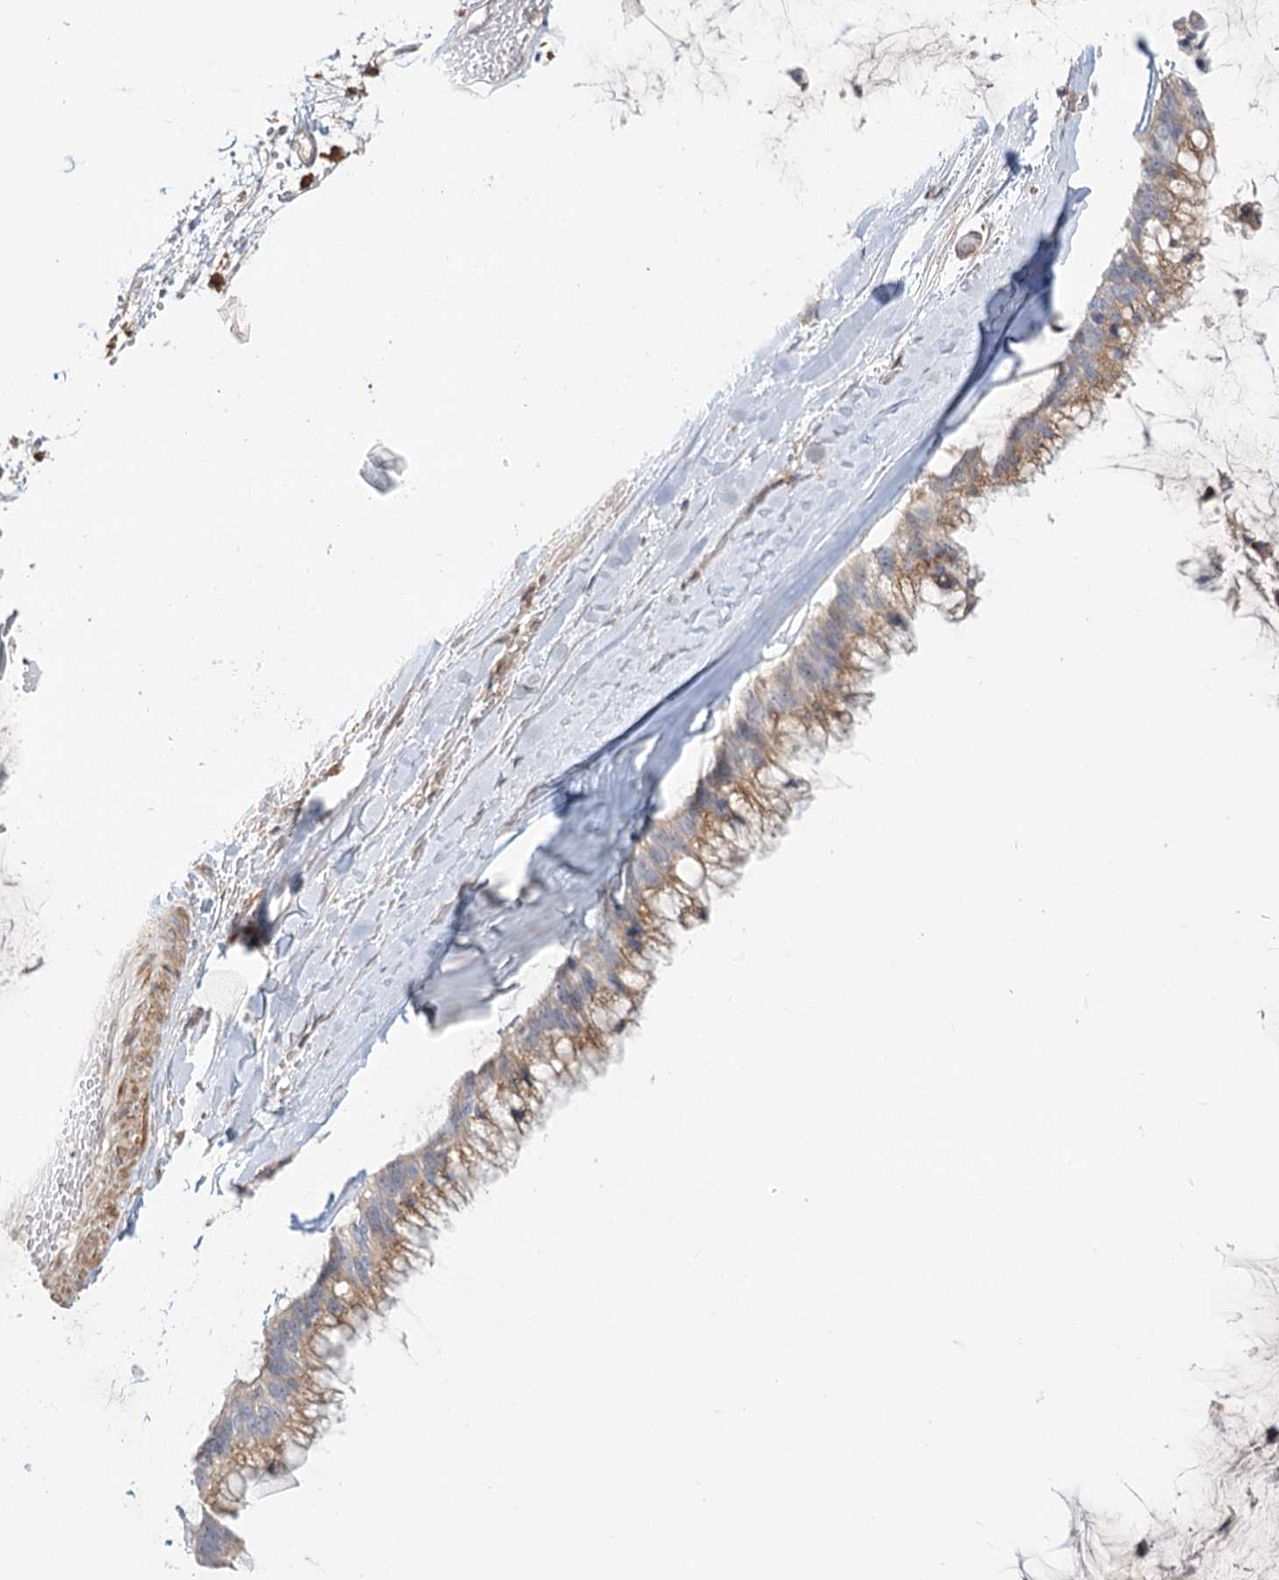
{"staining": {"intensity": "moderate", "quantity": ">75%", "location": "cytoplasmic/membranous"}, "tissue": "ovarian cancer", "cell_type": "Tumor cells", "image_type": "cancer", "snomed": [{"axis": "morphology", "description": "Cystadenocarcinoma, mucinous, NOS"}, {"axis": "topography", "description": "Ovary"}], "caption": "Ovarian cancer stained with DAB (3,3'-diaminobenzidine) immunohistochemistry displays medium levels of moderate cytoplasmic/membranous staining in about >75% of tumor cells.", "gene": "MTMR3", "patient": {"sex": "female", "age": 39}}